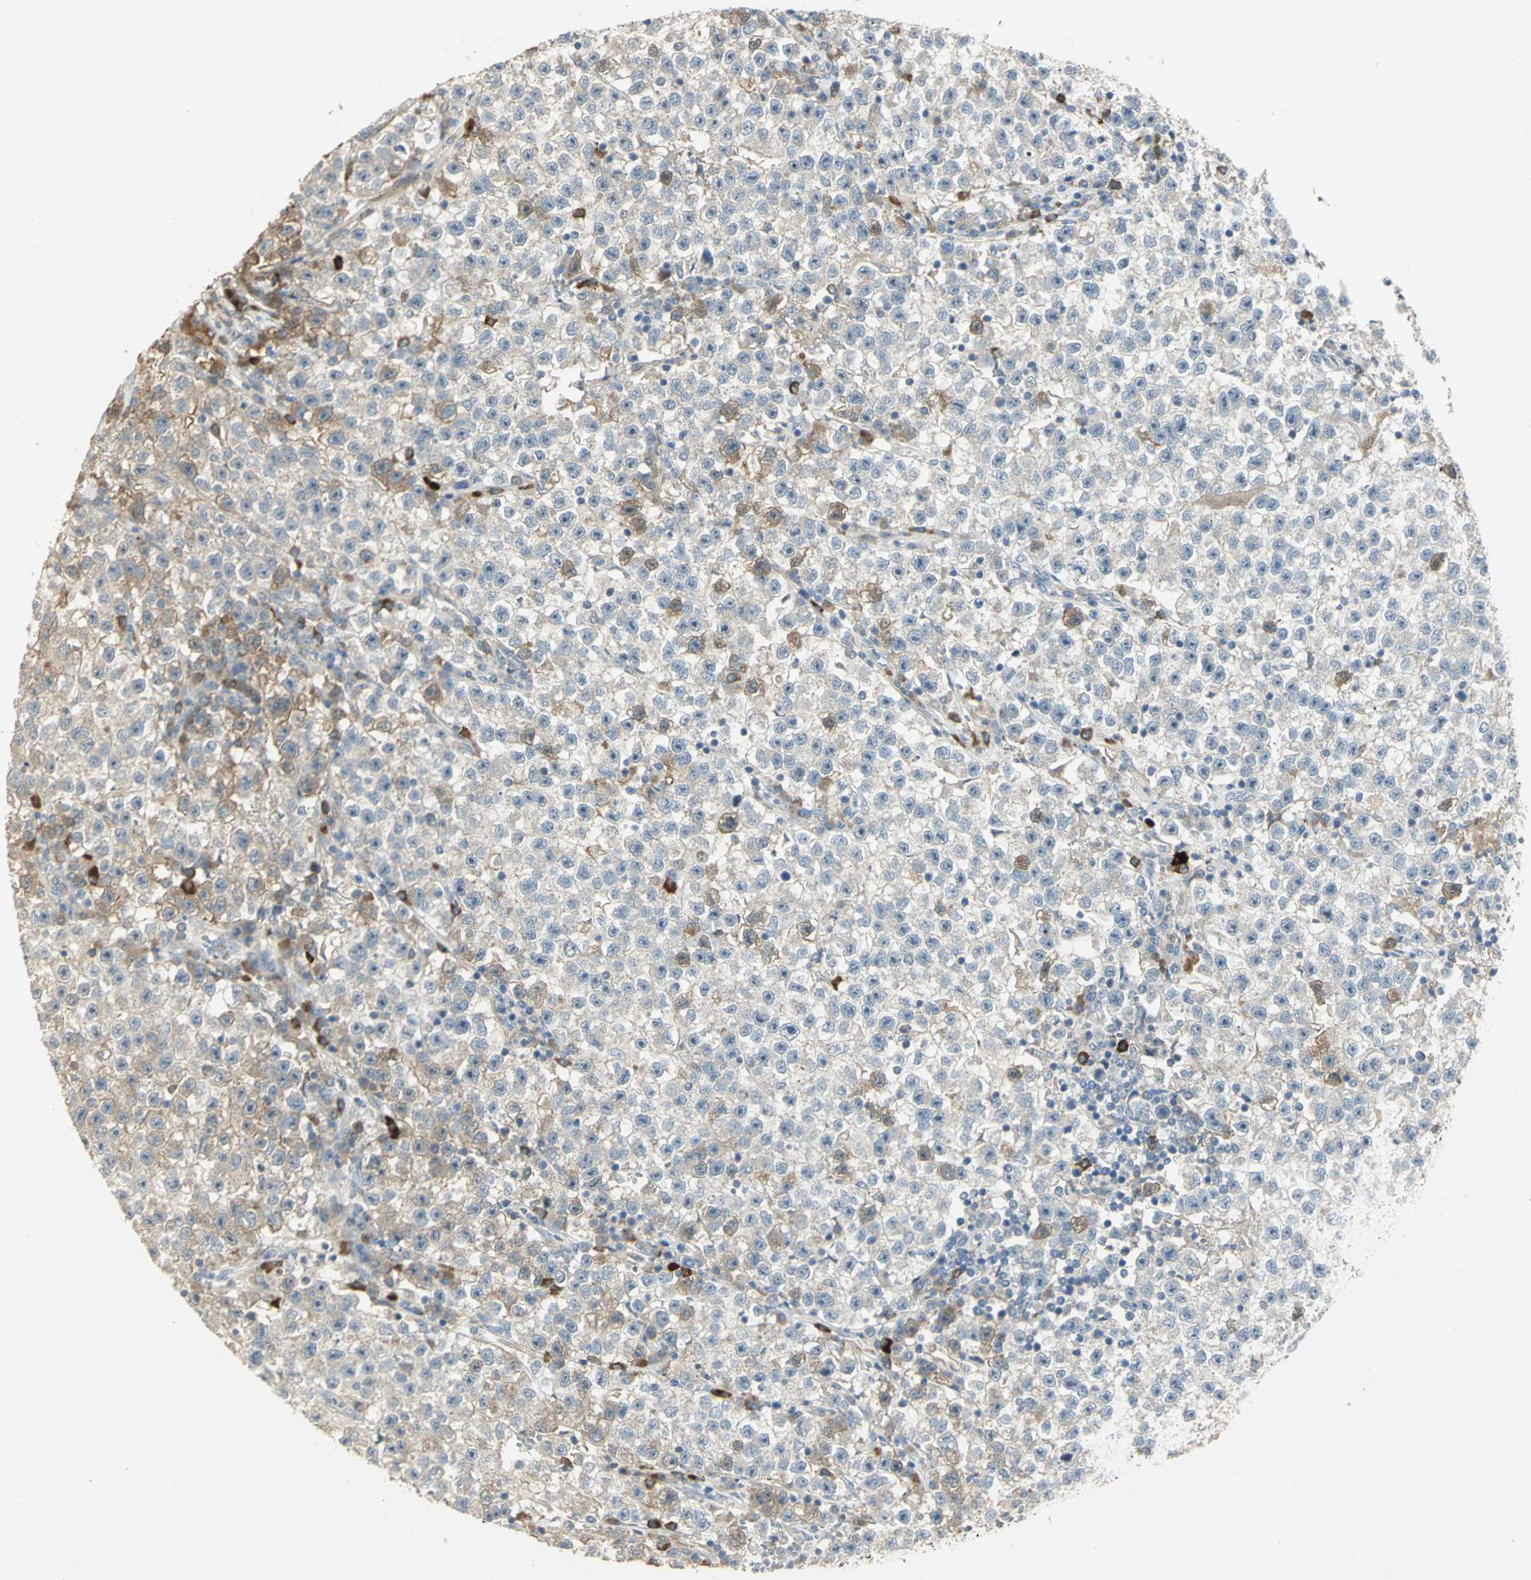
{"staining": {"intensity": "weak", "quantity": "<25%", "location": "cytoplasmic/membranous"}, "tissue": "testis cancer", "cell_type": "Tumor cells", "image_type": "cancer", "snomed": [{"axis": "morphology", "description": "Seminoma, NOS"}, {"axis": "topography", "description": "Testis"}], "caption": "An immunohistochemistry histopathology image of testis cancer (seminoma) is shown. There is no staining in tumor cells of testis cancer (seminoma).", "gene": "PROC", "patient": {"sex": "male", "age": 22}}